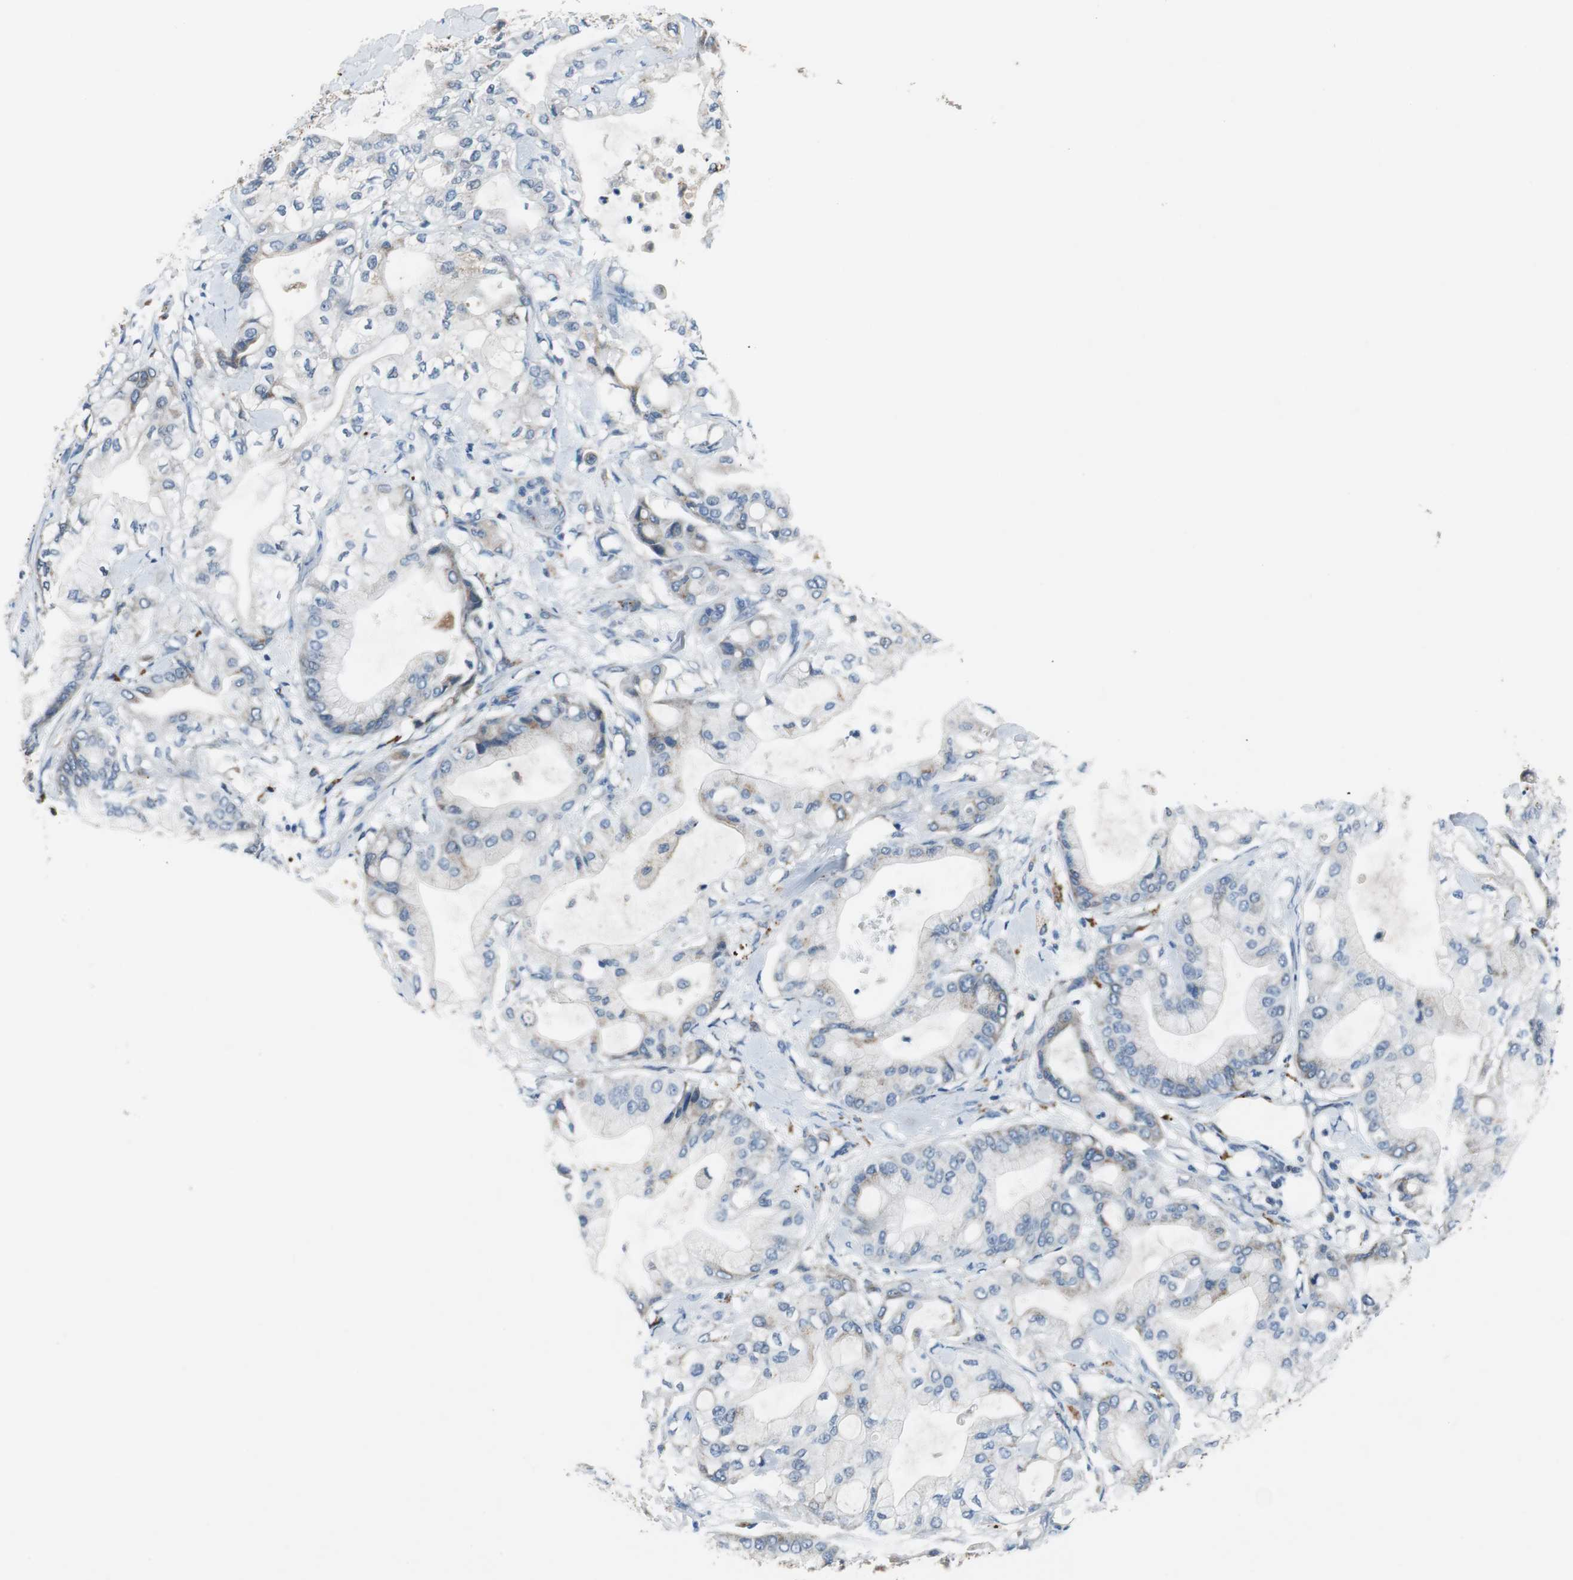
{"staining": {"intensity": "weak", "quantity": "<25%", "location": "cytoplasmic/membranous"}, "tissue": "pancreatic cancer", "cell_type": "Tumor cells", "image_type": "cancer", "snomed": [{"axis": "morphology", "description": "Adenocarcinoma, NOS"}, {"axis": "morphology", "description": "Adenocarcinoma, metastatic, NOS"}, {"axis": "topography", "description": "Lymph node"}, {"axis": "topography", "description": "Pancreas"}, {"axis": "topography", "description": "Duodenum"}], "caption": "Pancreatic cancer stained for a protein using IHC reveals no positivity tumor cells.", "gene": "NLGN1", "patient": {"sex": "female", "age": 64}}